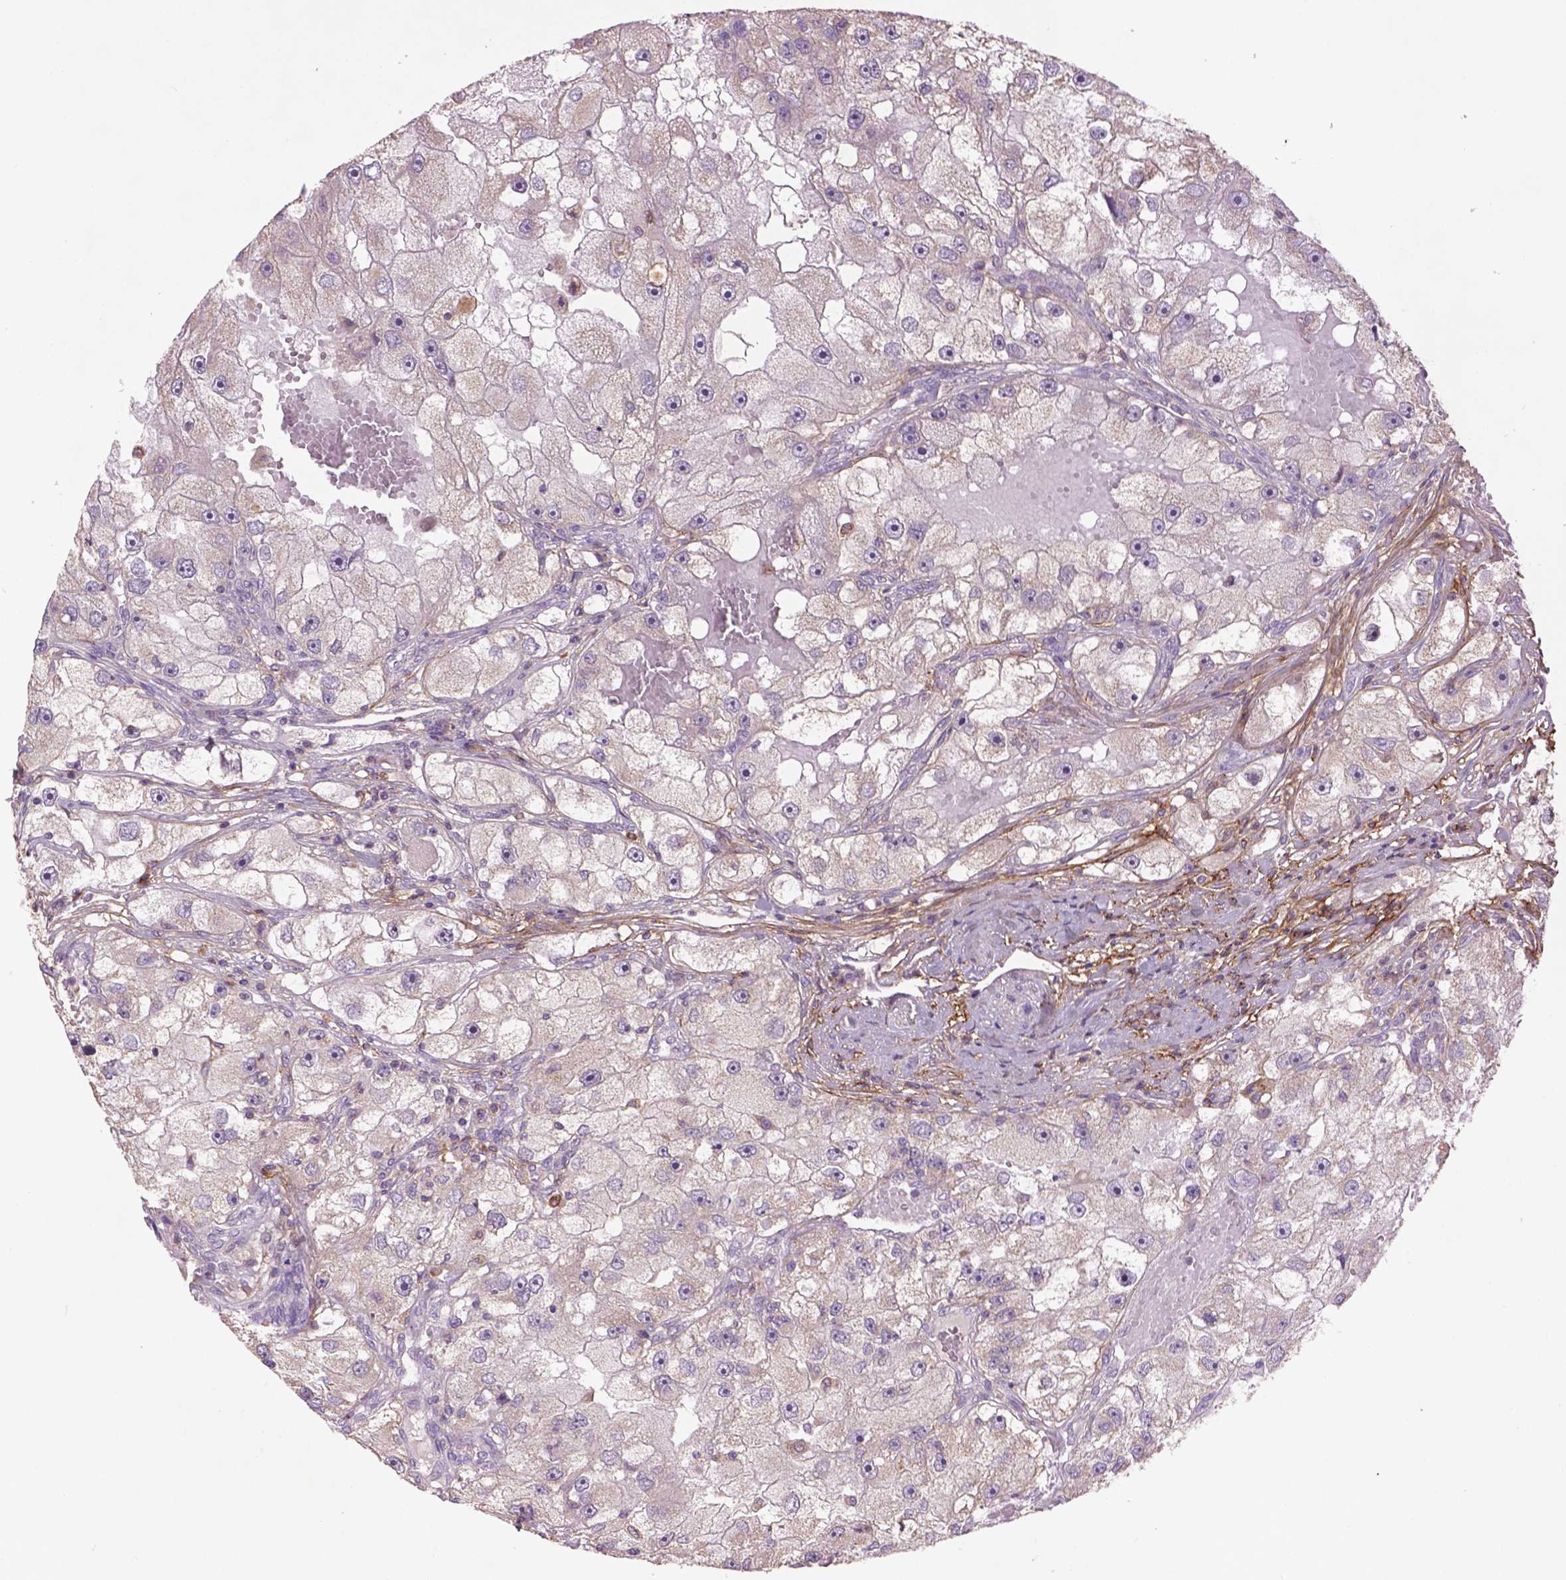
{"staining": {"intensity": "negative", "quantity": "none", "location": "none"}, "tissue": "renal cancer", "cell_type": "Tumor cells", "image_type": "cancer", "snomed": [{"axis": "morphology", "description": "Adenocarcinoma, NOS"}, {"axis": "topography", "description": "Kidney"}], "caption": "Protein analysis of renal cancer (adenocarcinoma) demonstrates no significant positivity in tumor cells.", "gene": "LRRC3C", "patient": {"sex": "male", "age": 63}}